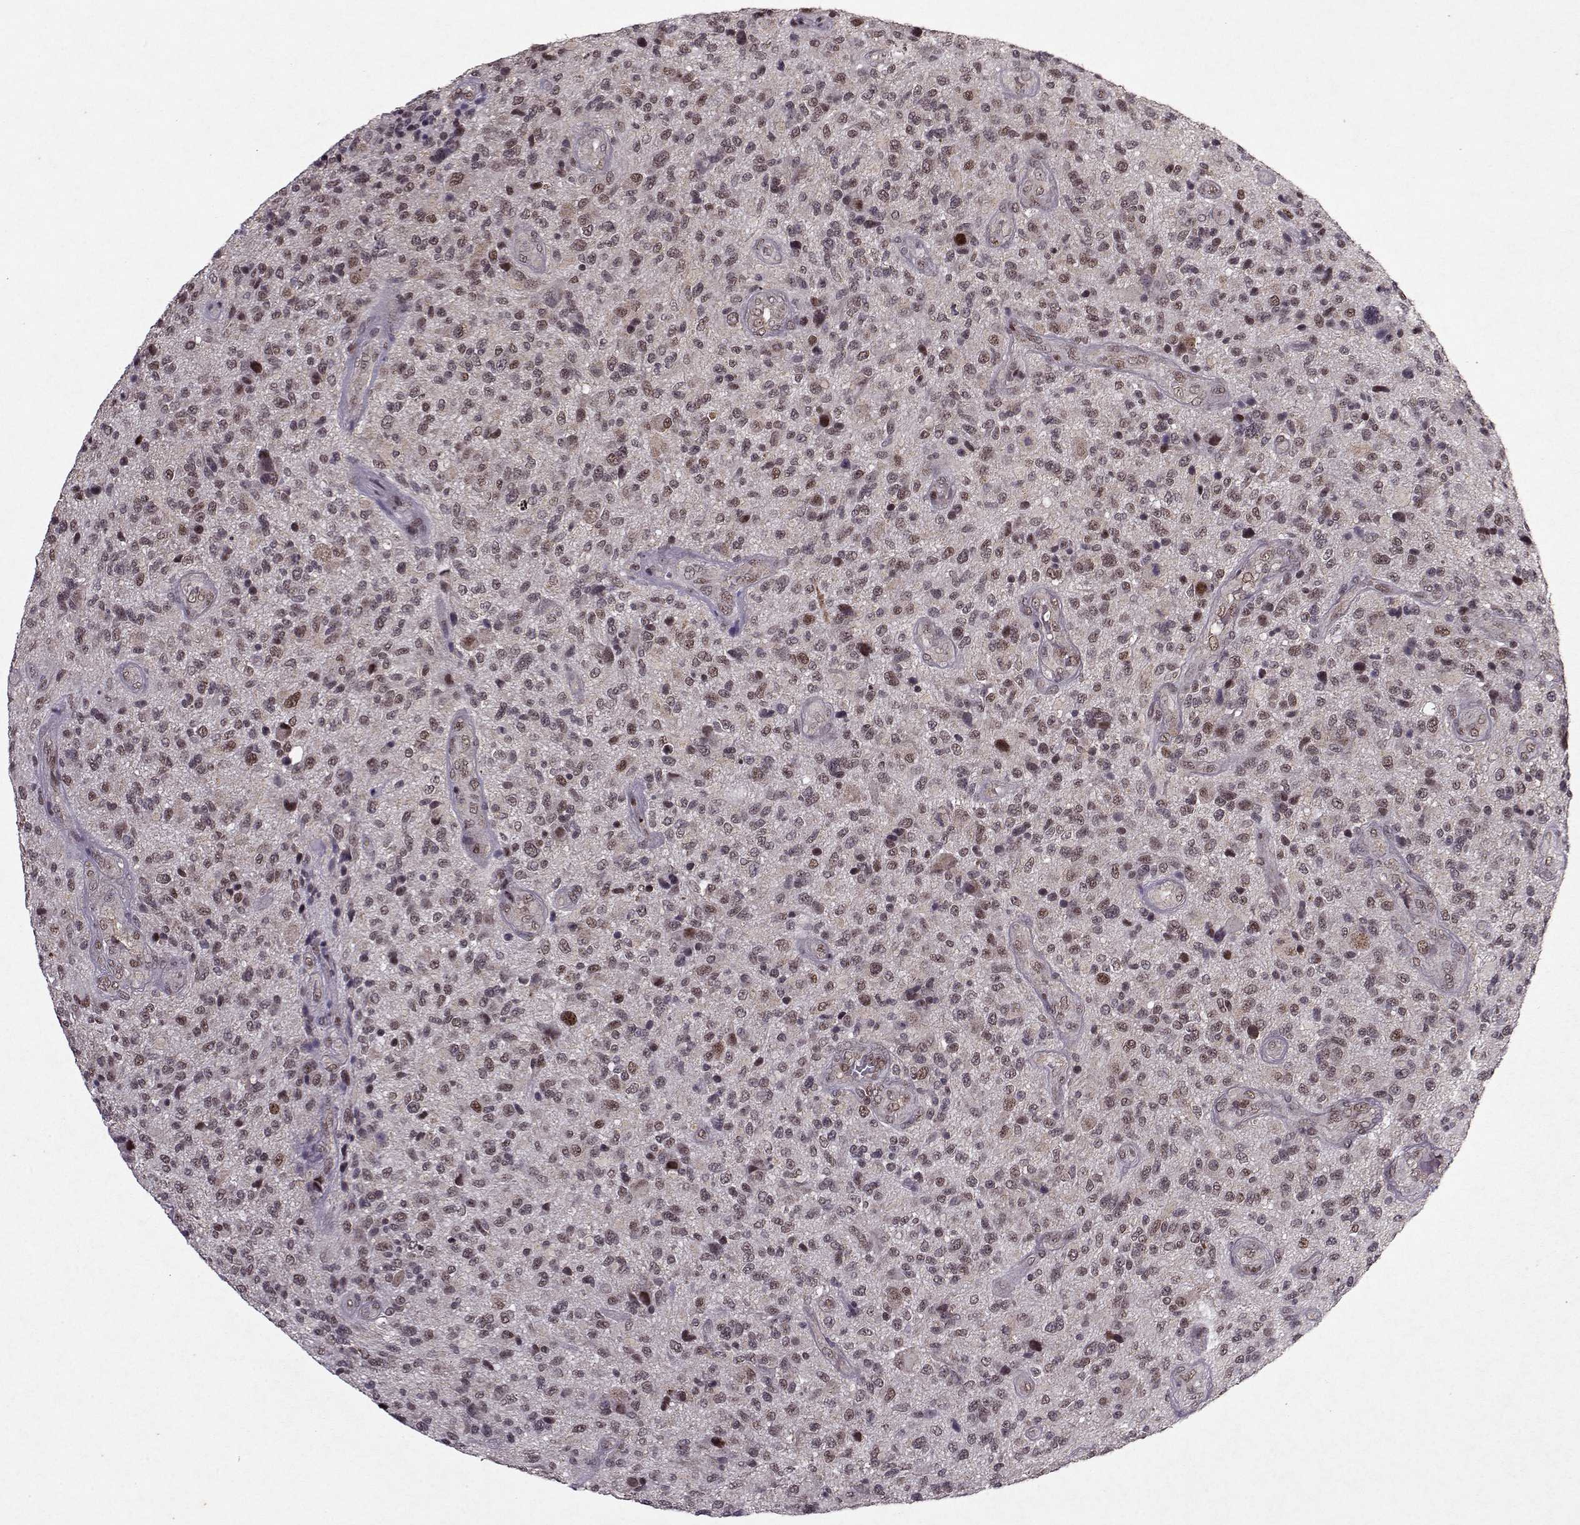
{"staining": {"intensity": "weak", "quantity": ">75%", "location": "nuclear"}, "tissue": "glioma", "cell_type": "Tumor cells", "image_type": "cancer", "snomed": [{"axis": "morphology", "description": "Glioma, malignant, High grade"}, {"axis": "topography", "description": "Brain"}], "caption": "Immunohistochemistry (IHC) staining of malignant glioma (high-grade), which displays low levels of weak nuclear staining in approximately >75% of tumor cells indicating weak nuclear protein staining. The staining was performed using DAB (3,3'-diaminobenzidine) (brown) for protein detection and nuclei were counterstained in hematoxylin (blue).", "gene": "PSMA7", "patient": {"sex": "male", "age": 47}}